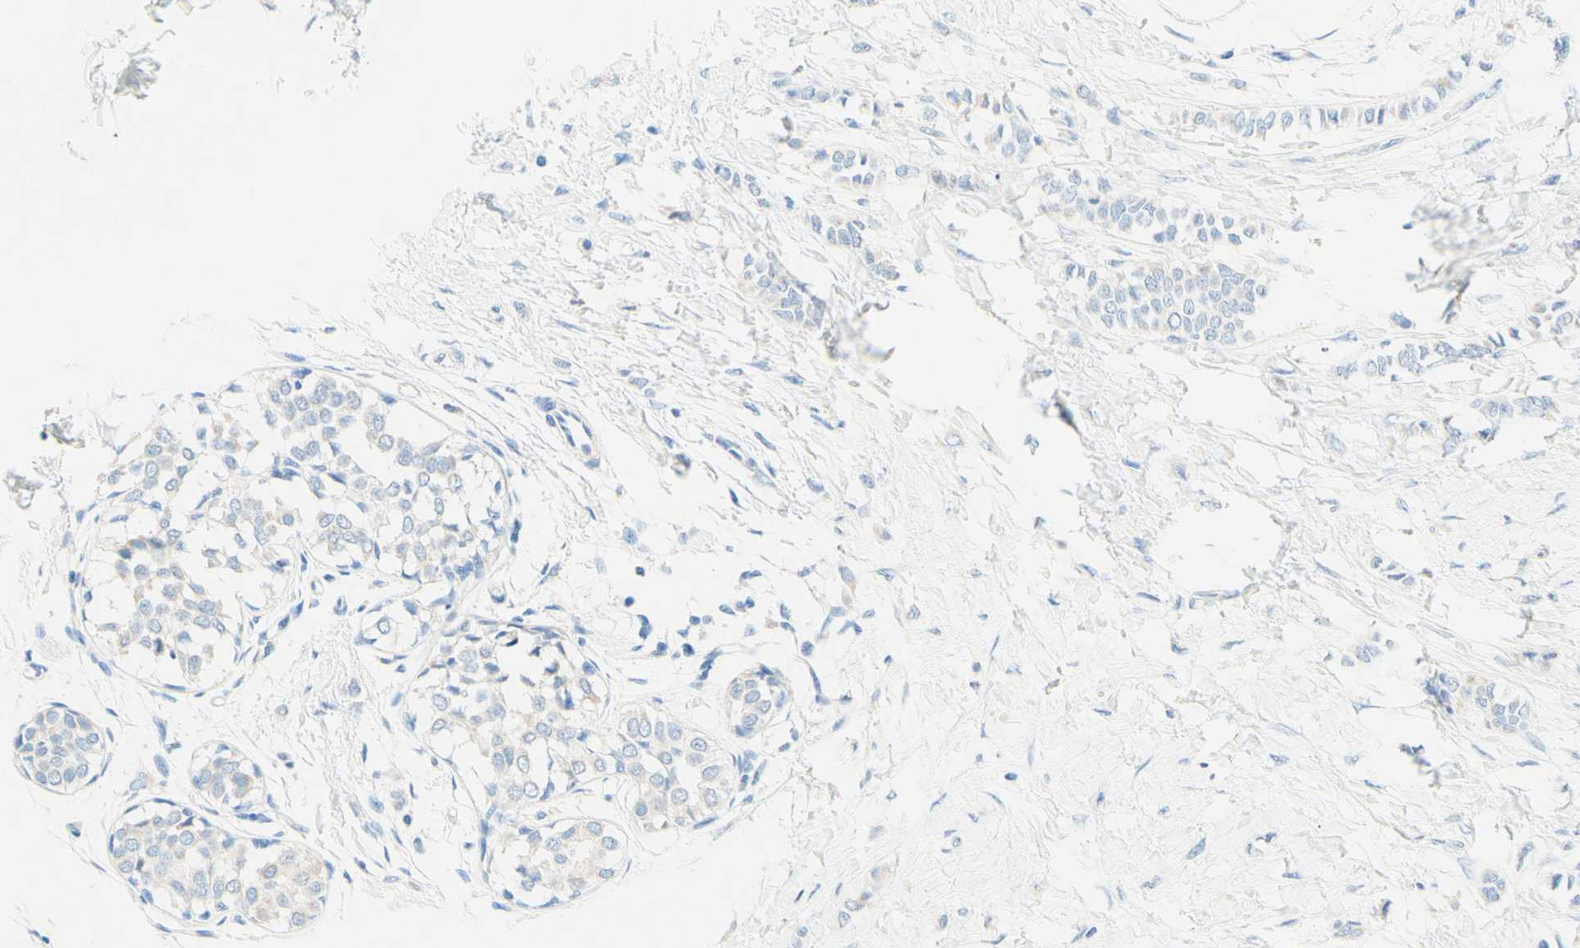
{"staining": {"intensity": "negative", "quantity": "none", "location": "none"}, "tissue": "breast cancer", "cell_type": "Tumor cells", "image_type": "cancer", "snomed": [{"axis": "morphology", "description": "Lobular carcinoma, in situ"}, {"axis": "morphology", "description": "Lobular carcinoma"}, {"axis": "topography", "description": "Breast"}], "caption": "Immunohistochemistry (IHC) of breast cancer reveals no expression in tumor cells.", "gene": "SLC46A1", "patient": {"sex": "female", "age": 41}}